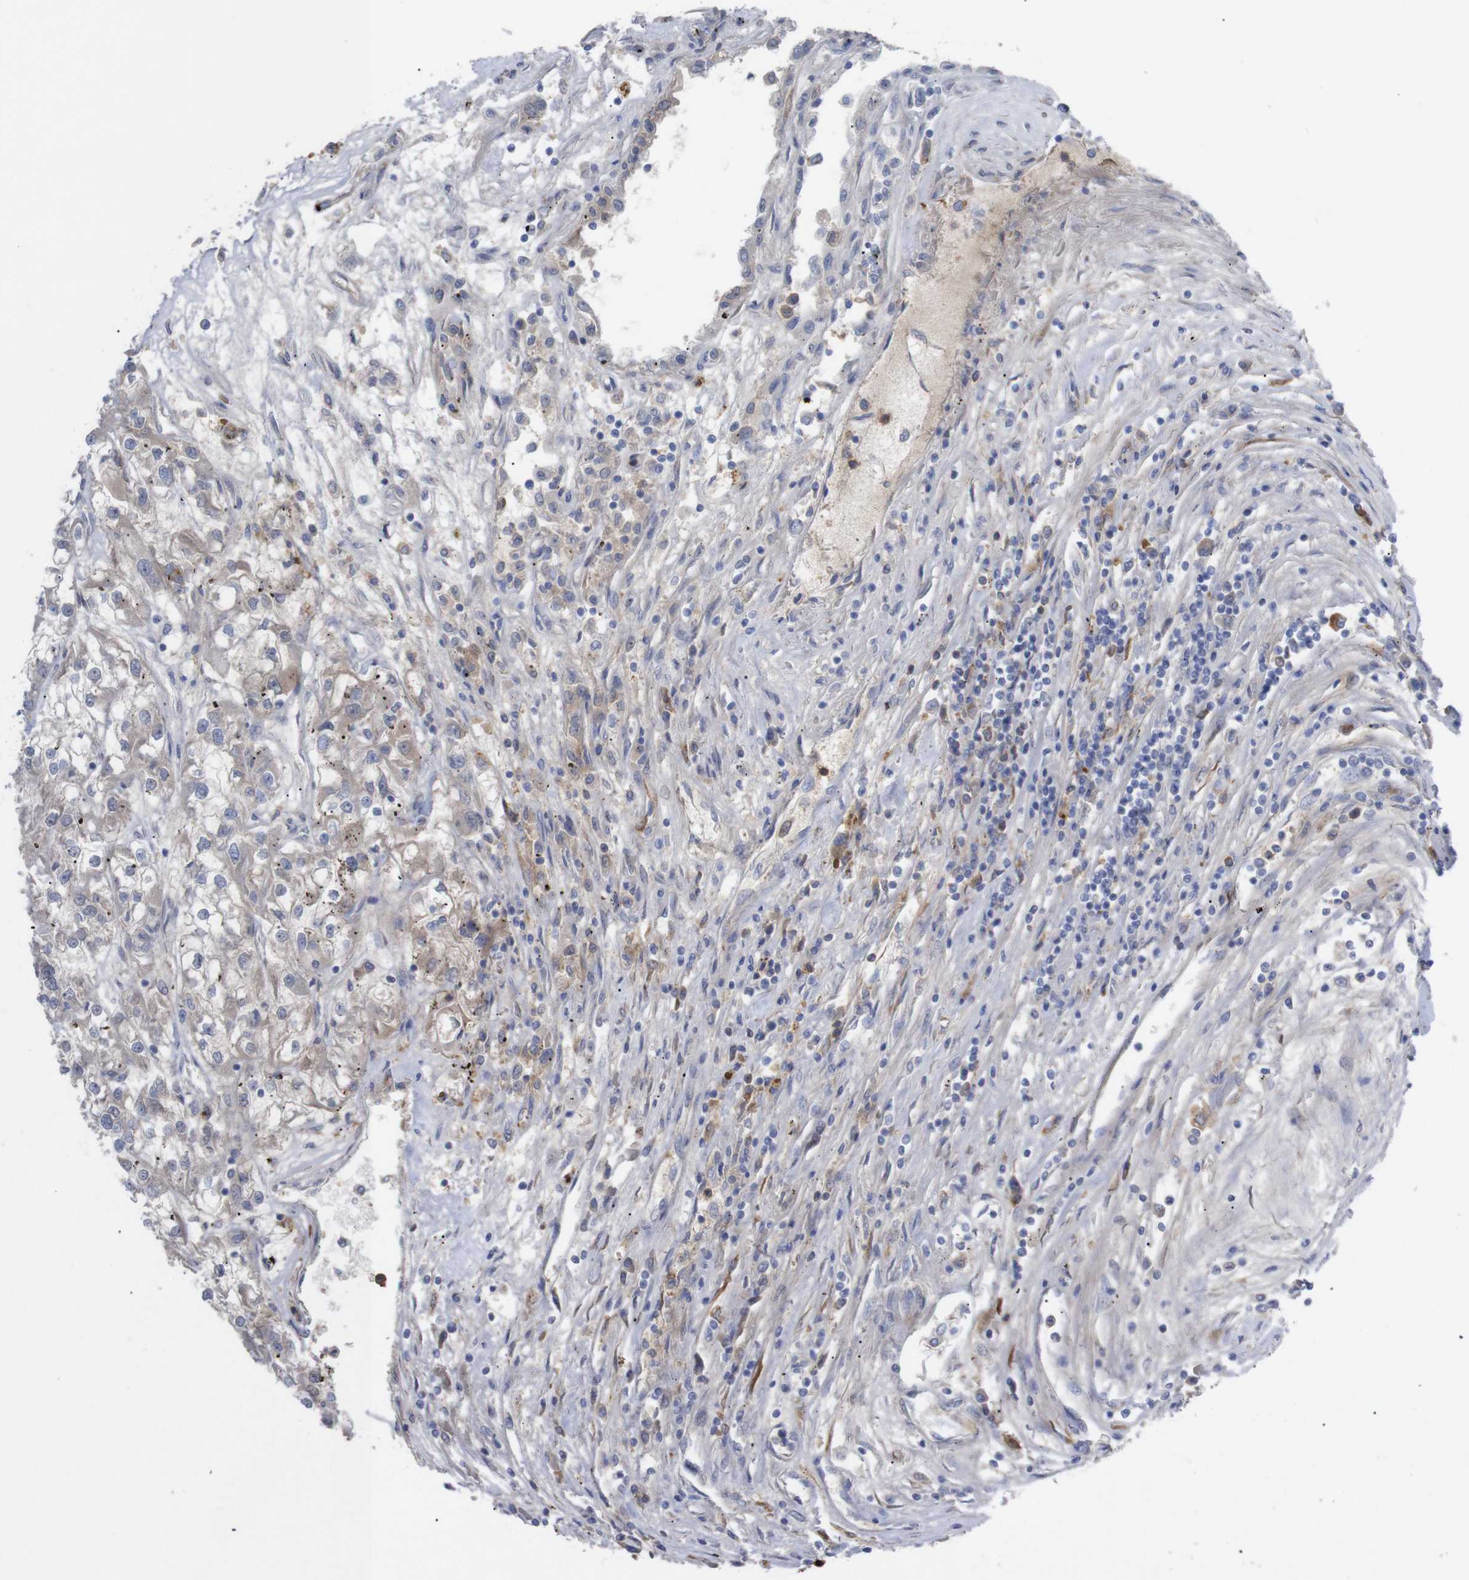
{"staining": {"intensity": "negative", "quantity": "none", "location": "none"}, "tissue": "renal cancer", "cell_type": "Tumor cells", "image_type": "cancer", "snomed": [{"axis": "morphology", "description": "Adenocarcinoma, NOS"}, {"axis": "topography", "description": "Kidney"}], "caption": "Immunohistochemistry (IHC) image of neoplastic tissue: adenocarcinoma (renal) stained with DAB (3,3'-diaminobenzidine) reveals no significant protein expression in tumor cells.", "gene": "C5AR1", "patient": {"sex": "female", "age": 52}}